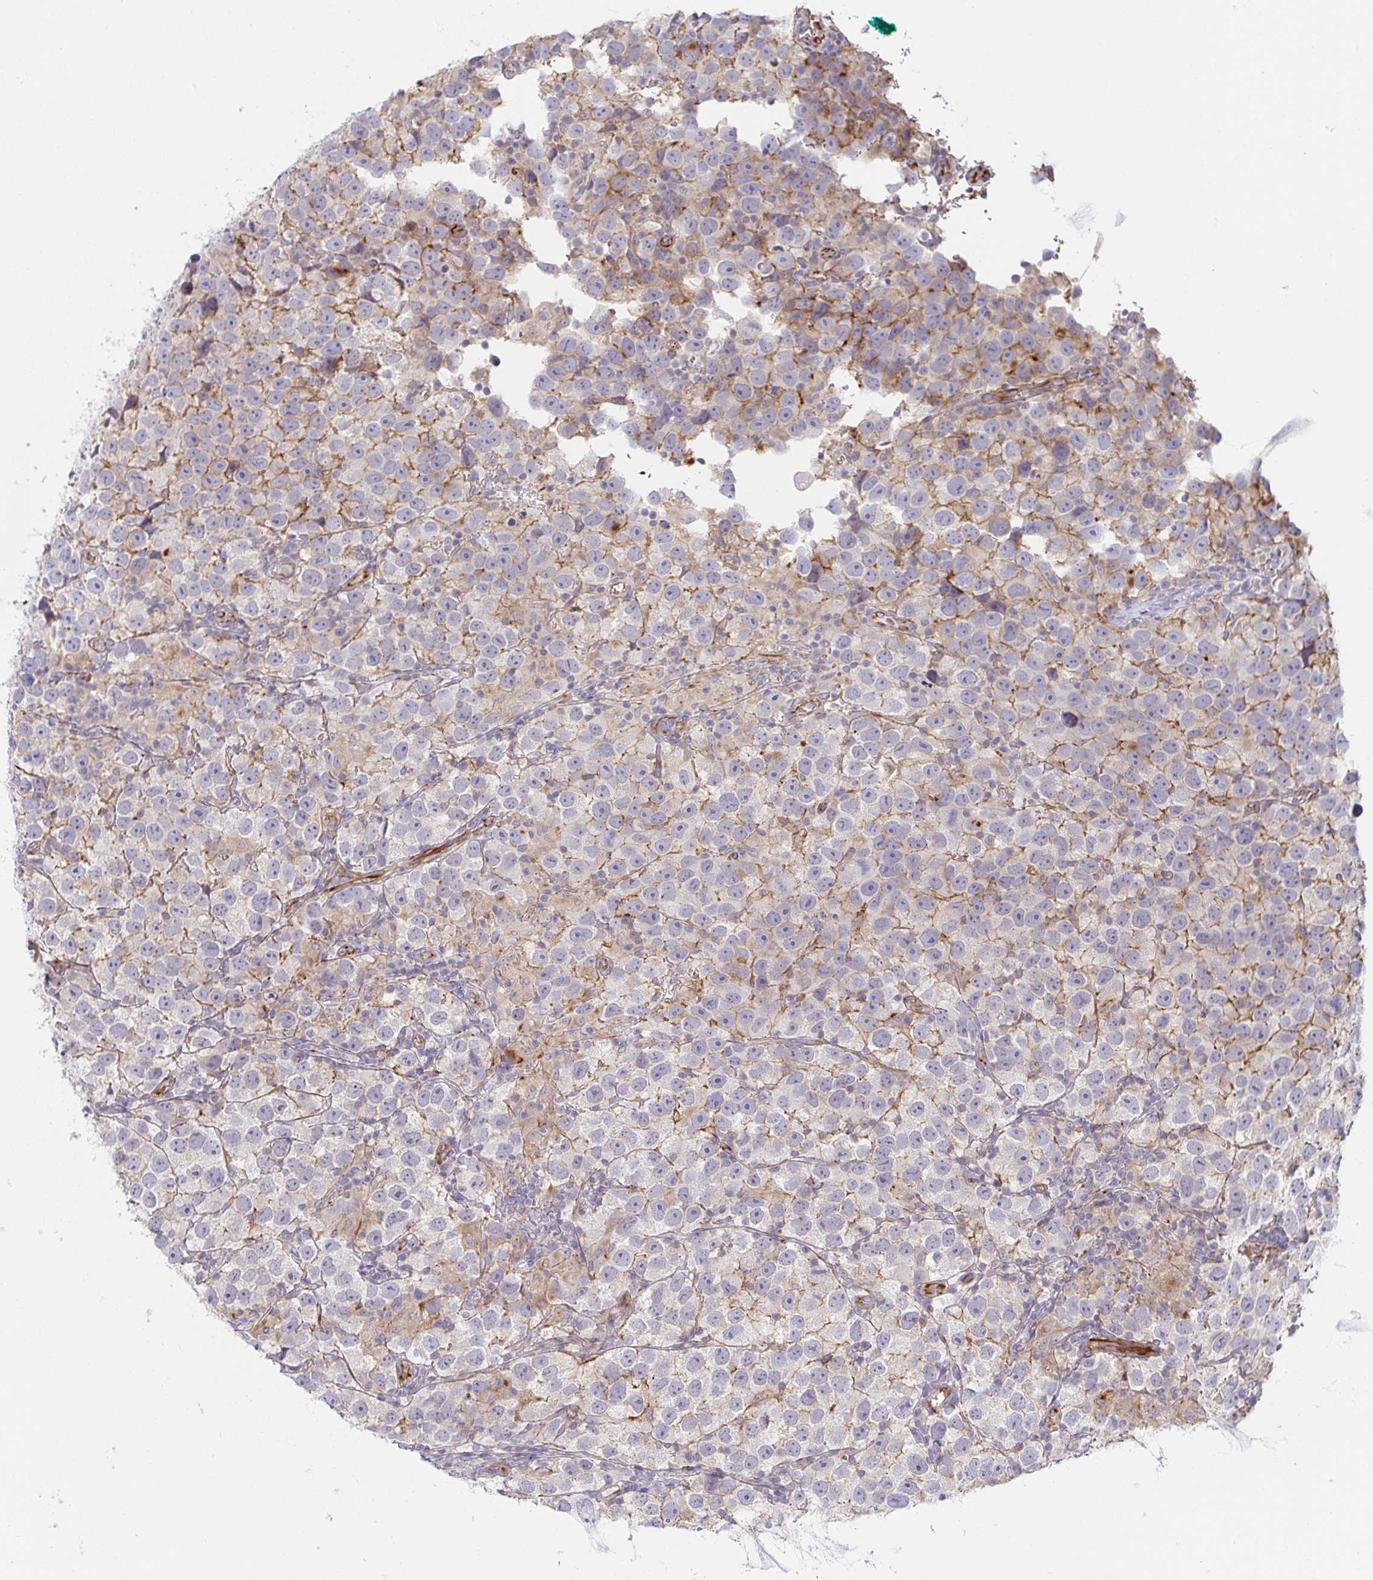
{"staining": {"intensity": "negative", "quantity": "none", "location": "none"}, "tissue": "testis cancer", "cell_type": "Tumor cells", "image_type": "cancer", "snomed": [{"axis": "morphology", "description": "Seminoma, NOS"}, {"axis": "topography", "description": "Testis"}], "caption": "Protein analysis of seminoma (testis) displays no significant staining in tumor cells.", "gene": "COL17A1", "patient": {"sex": "male", "age": 26}}